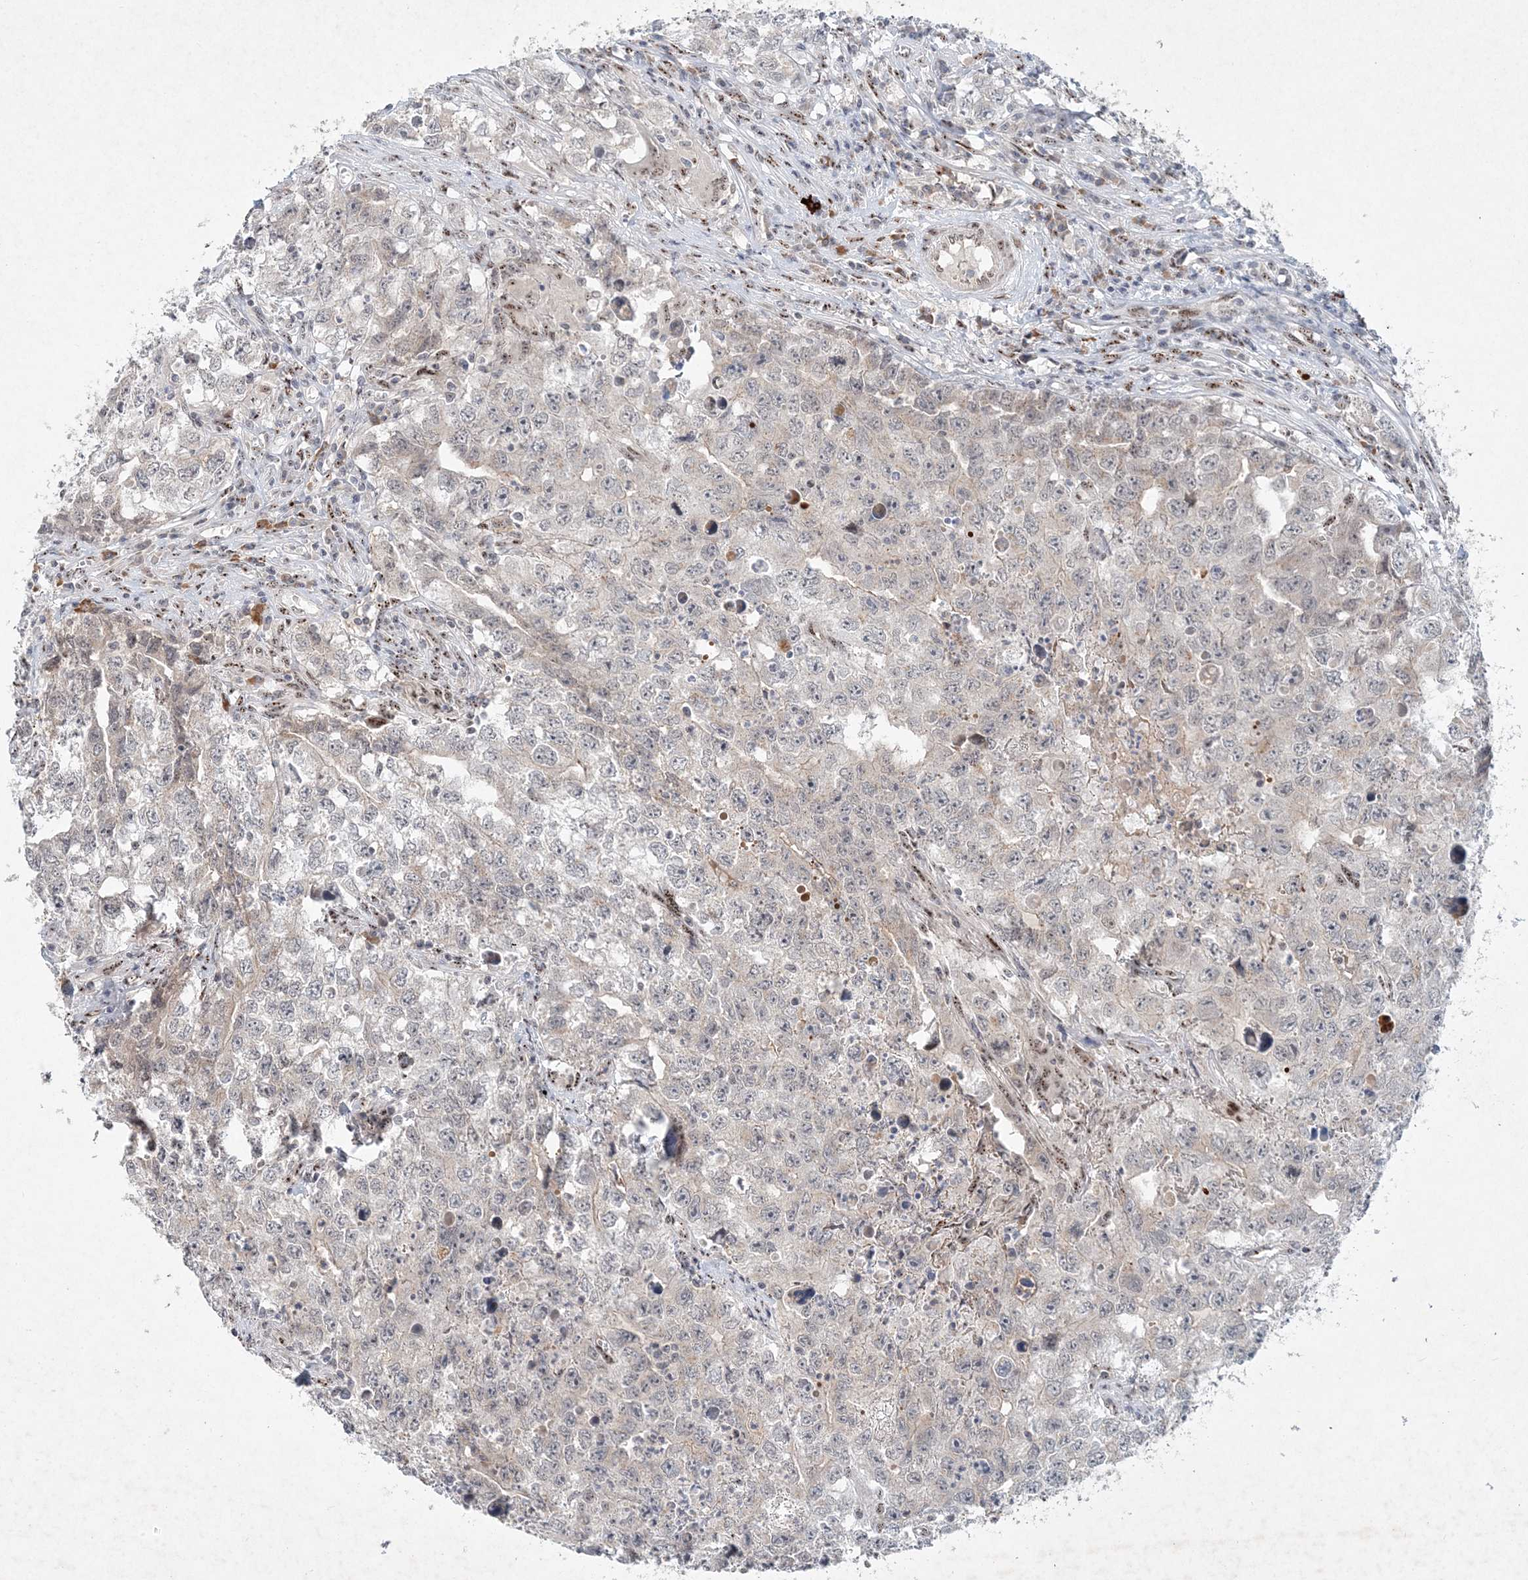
{"staining": {"intensity": "negative", "quantity": "none", "location": "none"}, "tissue": "testis cancer", "cell_type": "Tumor cells", "image_type": "cancer", "snomed": [{"axis": "morphology", "description": "Seminoma, NOS"}, {"axis": "morphology", "description": "Carcinoma, Embryonal, NOS"}, {"axis": "topography", "description": "Testis"}], "caption": "Tumor cells show no significant protein positivity in testis cancer.", "gene": "GIN1", "patient": {"sex": "male", "age": 43}}